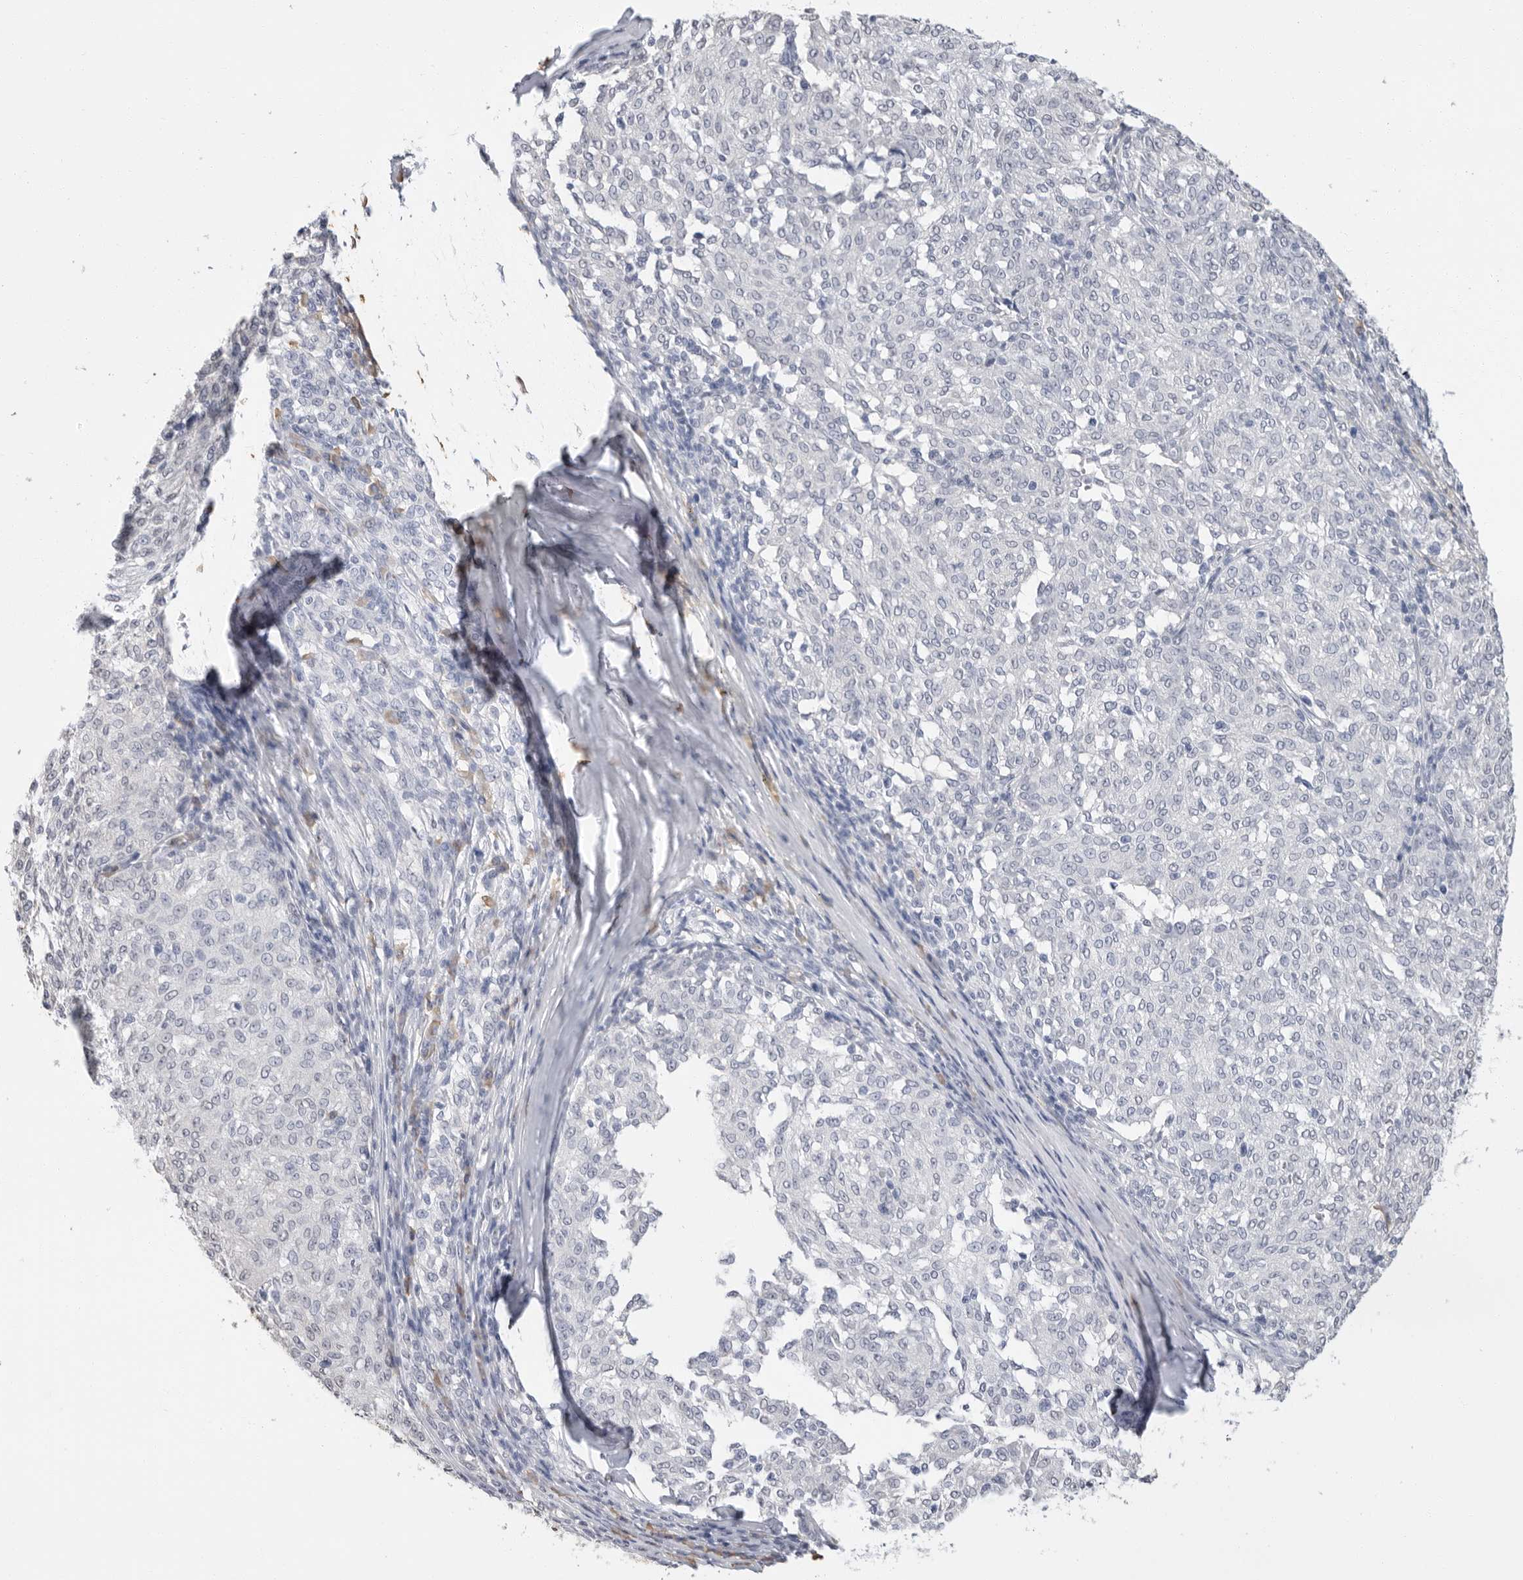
{"staining": {"intensity": "negative", "quantity": "none", "location": "none"}, "tissue": "melanoma", "cell_type": "Tumor cells", "image_type": "cancer", "snomed": [{"axis": "morphology", "description": "Malignant melanoma, NOS"}, {"axis": "topography", "description": "Skin"}], "caption": "There is no significant expression in tumor cells of malignant melanoma. (Immunohistochemistry, brightfield microscopy, high magnification).", "gene": "ARHGEF10", "patient": {"sex": "female", "age": 72}}